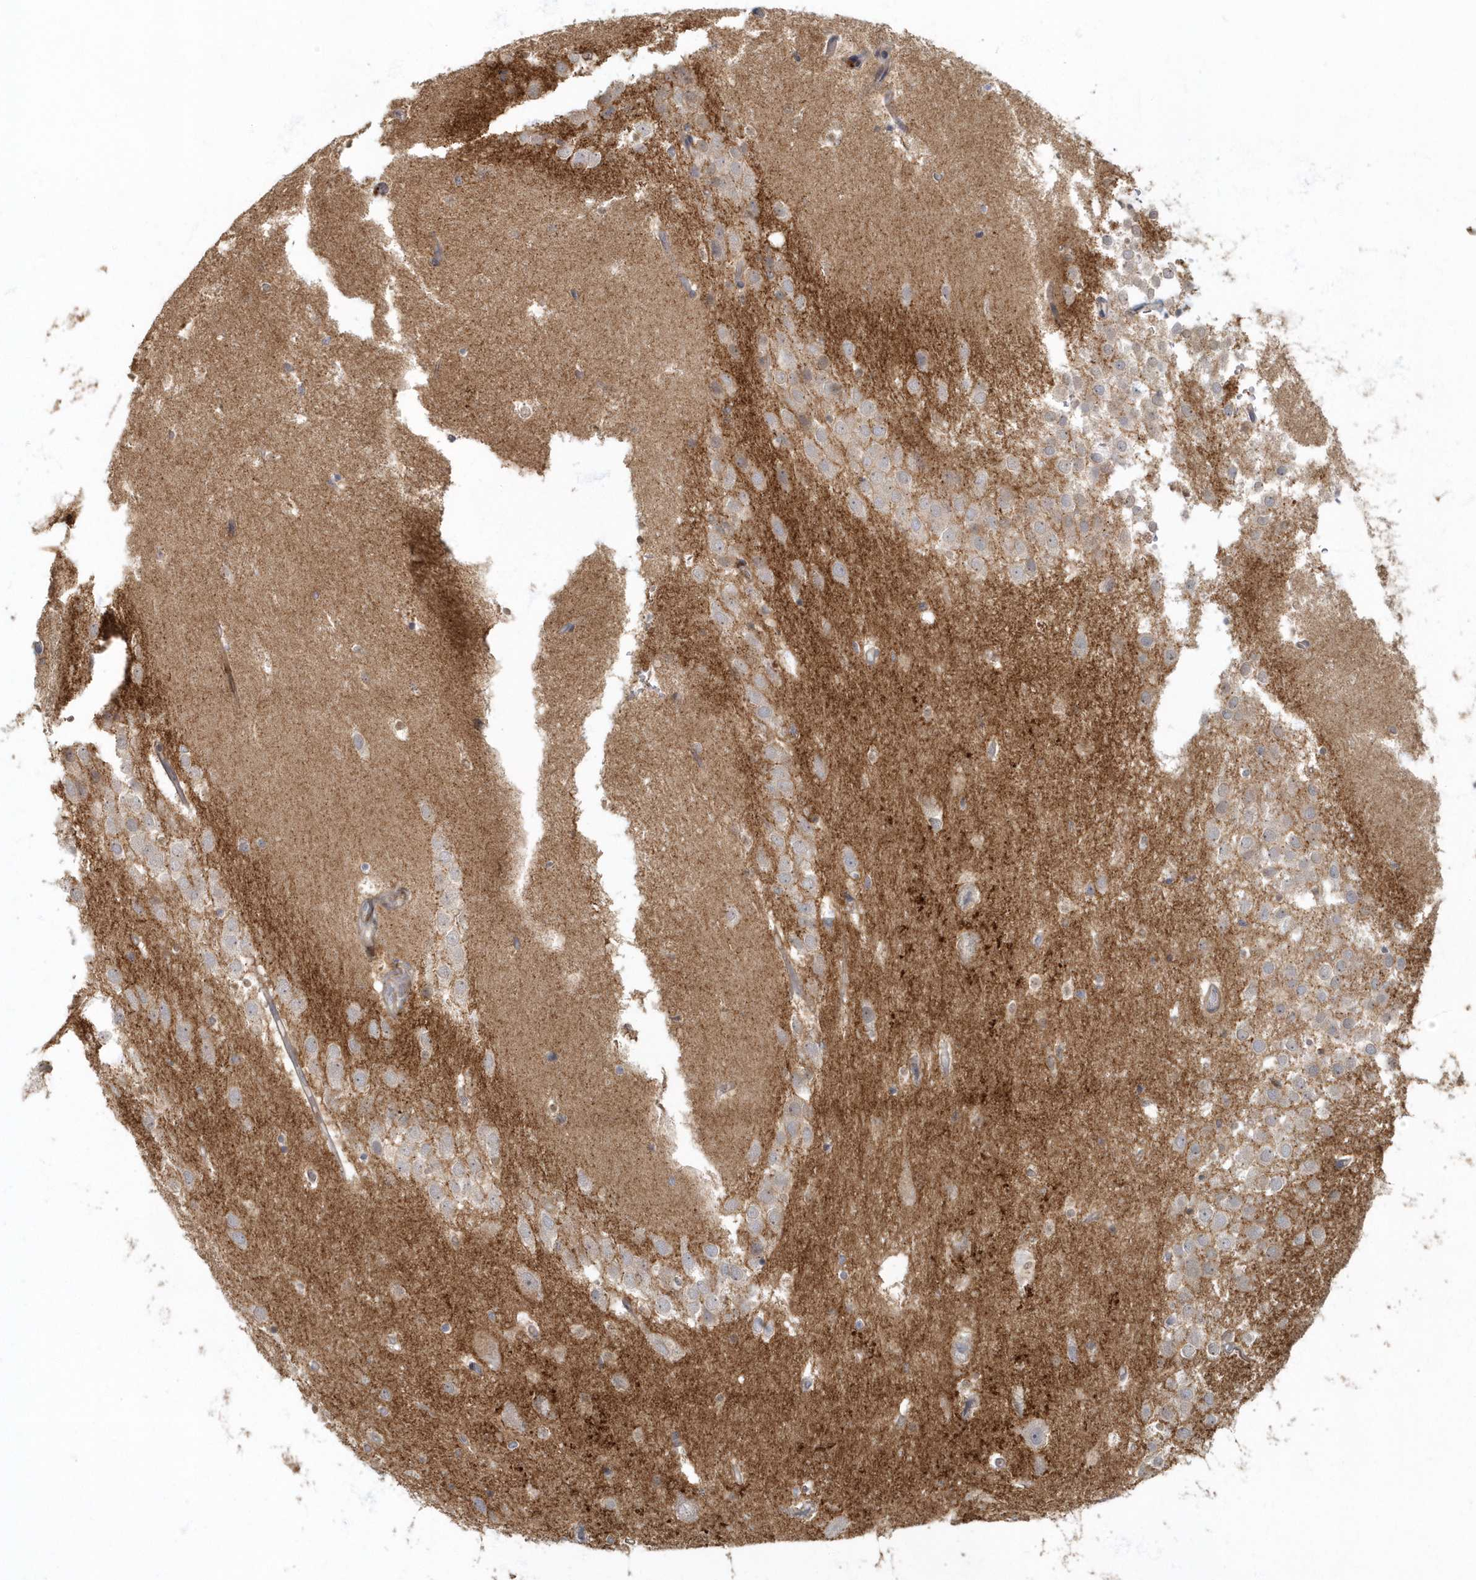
{"staining": {"intensity": "negative", "quantity": "none", "location": "none"}, "tissue": "hippocampus", "cell_type": "Glial cells", "image_type": "normal", "snomed": [{"axis": "morphology", "description": "Normal tissue, NOS"}, {"axis": "topography", "description": "Hippocampus"}], "caption": "Protein analysis of unremarkable hippocampus shows no significant positivity in glial cells.", "gene": "ARHGEF38", "patient": {"sex": "female", "age": 52}}